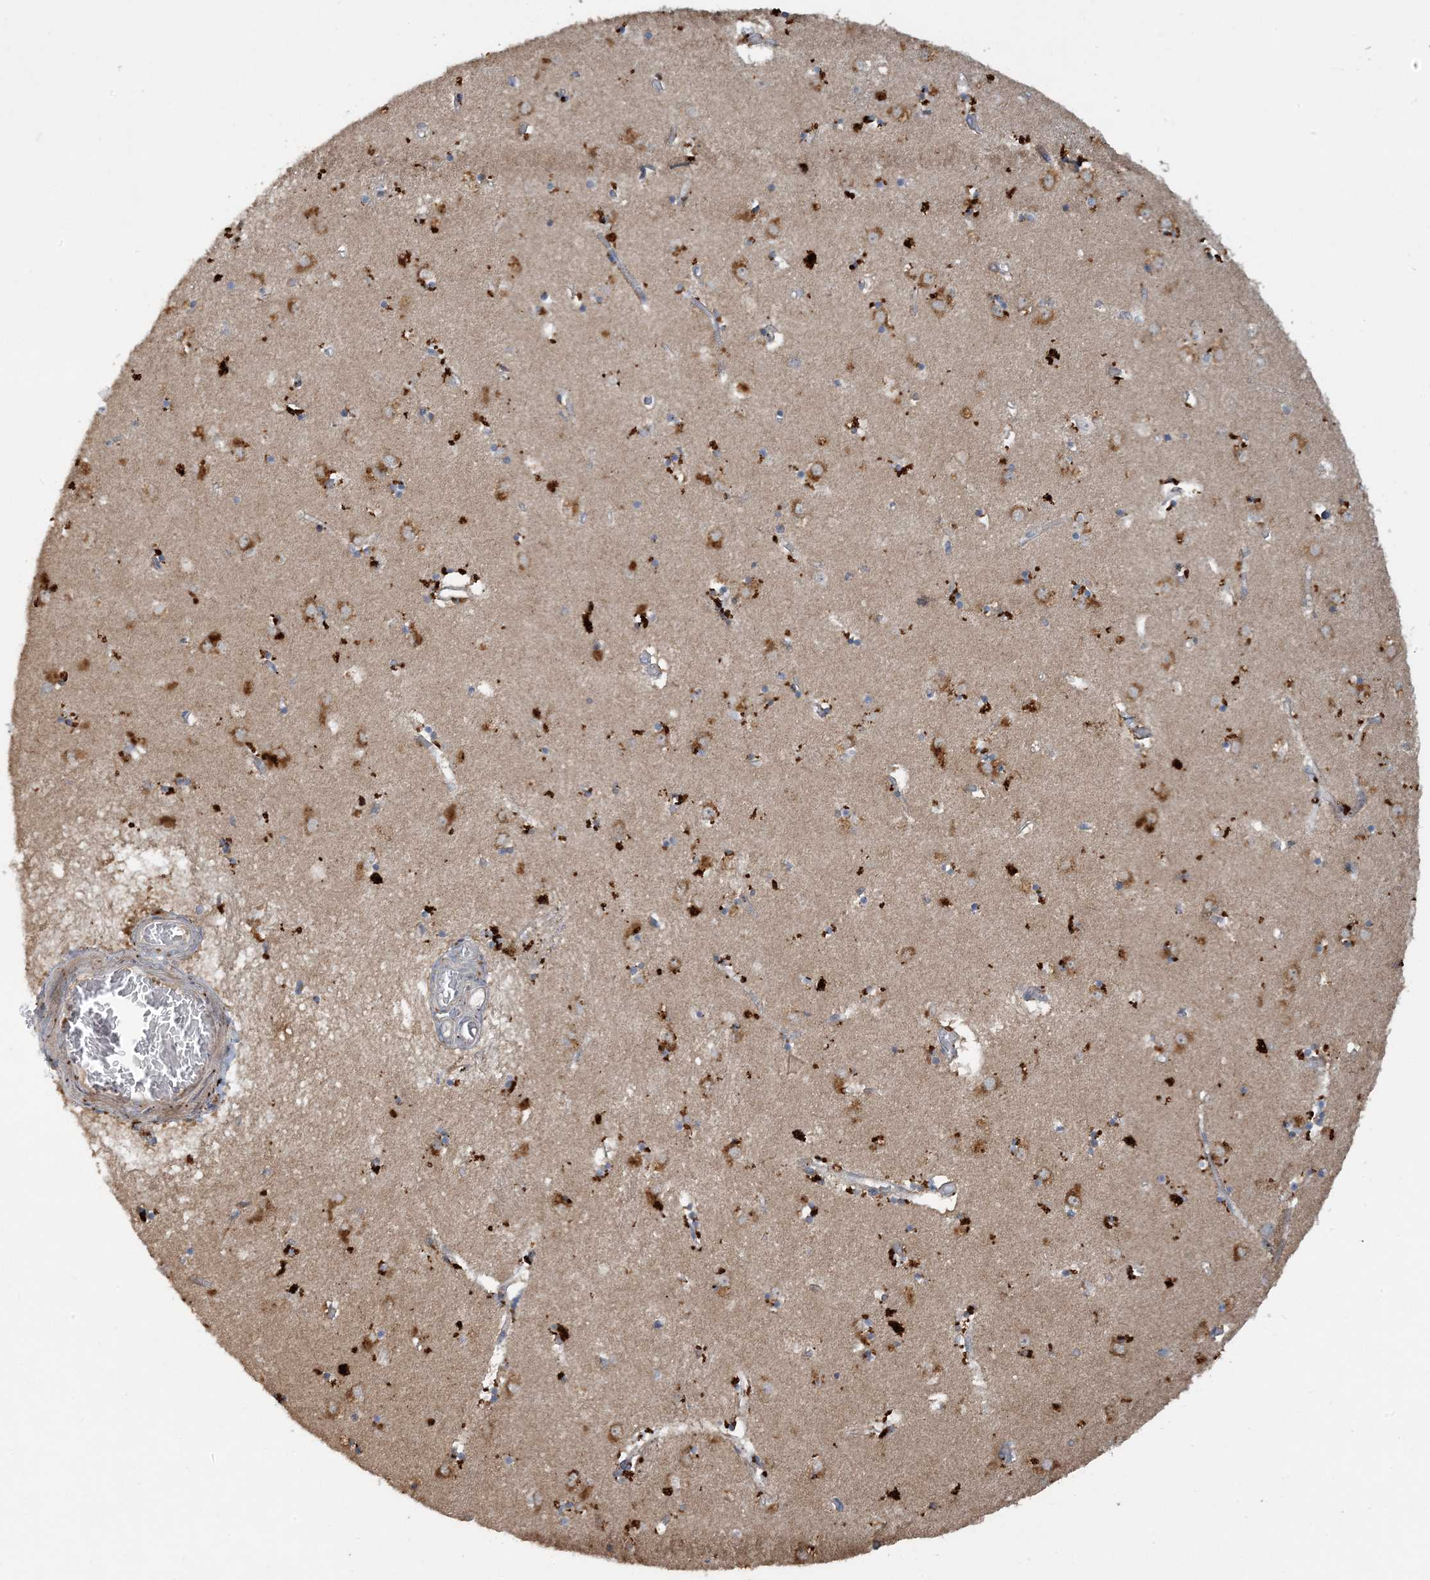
{"staining": {"intensity": "strong", "quantity": "<25%", "location": "cytoplasmic/membranous"}, "tissue": "caudate", "cell_type": "Glial cells", "image_type": "normal", "snomed": [{"axis": "morphology", "description": "Normal tissue, NOS"}, {"axis": "topography", "description": "Lateral ventricle wall"}], "caption": "This photomicrograph reveals immunohistochemistry (IHC) staining of normal human caudate, with medium strong cytoplasmic/membranous positivity in approximately <25% of glial cells.", "gene": "LTN1", "patient": {"sex": "male", "age": 70}}